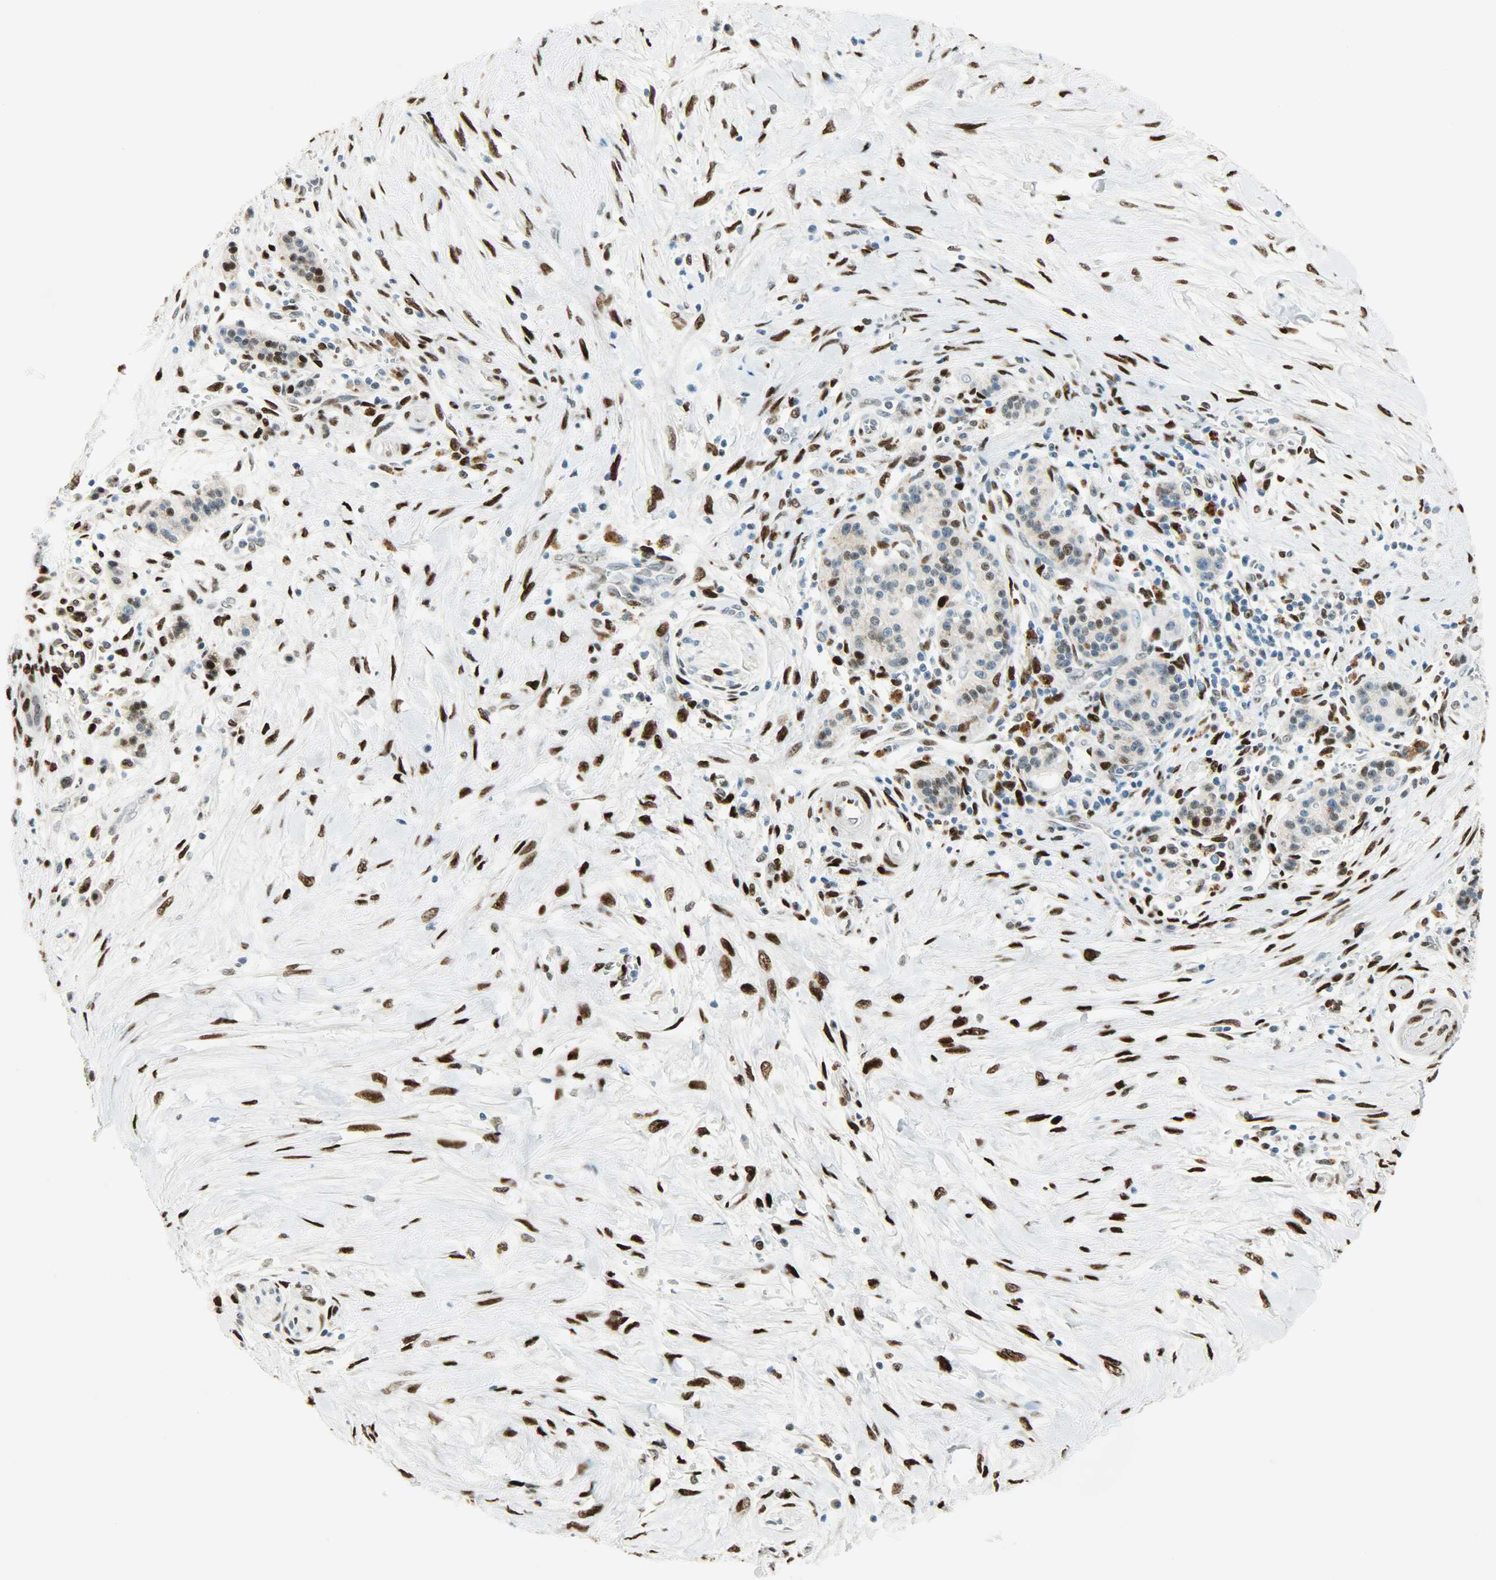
{"staining": {"intensity": "strong", "quantity": "25%-75%", "location": "nuclear"}, "tissue": "pancreatic cancer", "cell_type": "Tumor cells", "image_type": "cancer", "snomed": [{"axis": "morphology", "description": "Adenocarcinoma, NOS"}, {"axis": "topography", "description": "Pancreas"}], "caption": "Immunohistochemical staining of pancreatic adenocarcinoma exhibits high levels of strong nuclear staining in approximately 25%-75% of tumor cells.", "gene": "JUNB", "patient": {"sex": "male", "age": 59}}